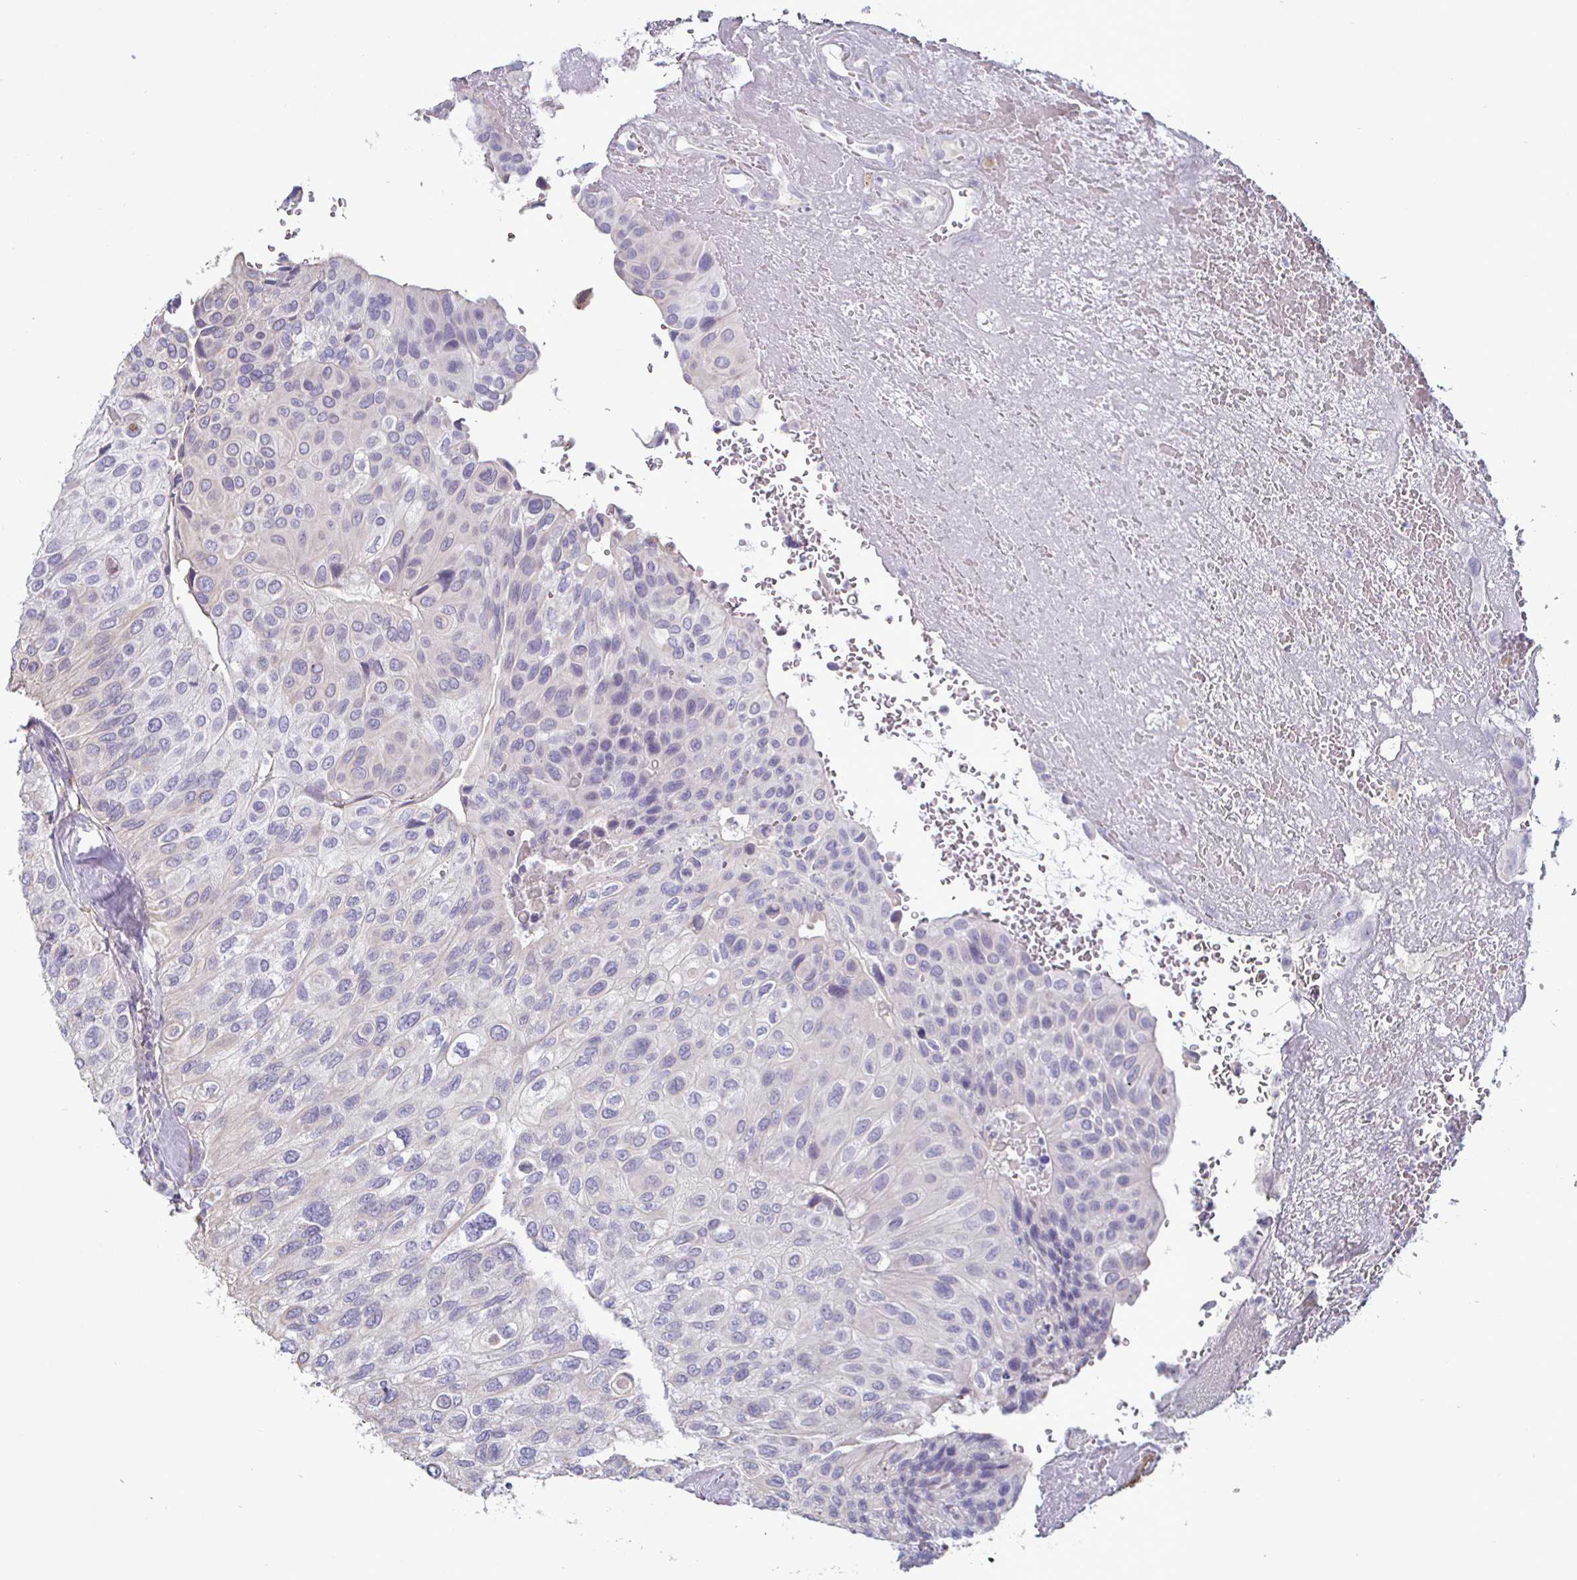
{"staining": {"intensity": "negative", "quantity": "none", "location": "none"}, "tissue": "urothelial cancer", "cell_type": "Tumor cells", "image_type": "cancer", "snomed": [{"axis": "morphology", "description": "Urothelial carcinoma, High grade"}, {"axis": "topography", "description": "Urinary bladder"}], "caption": "This is an IHC photomicrograph of urothelial cancer. There is no expression in tumor cells.", "gene": "ENPP1", "patient": {"sex": "male", "age": 66}}